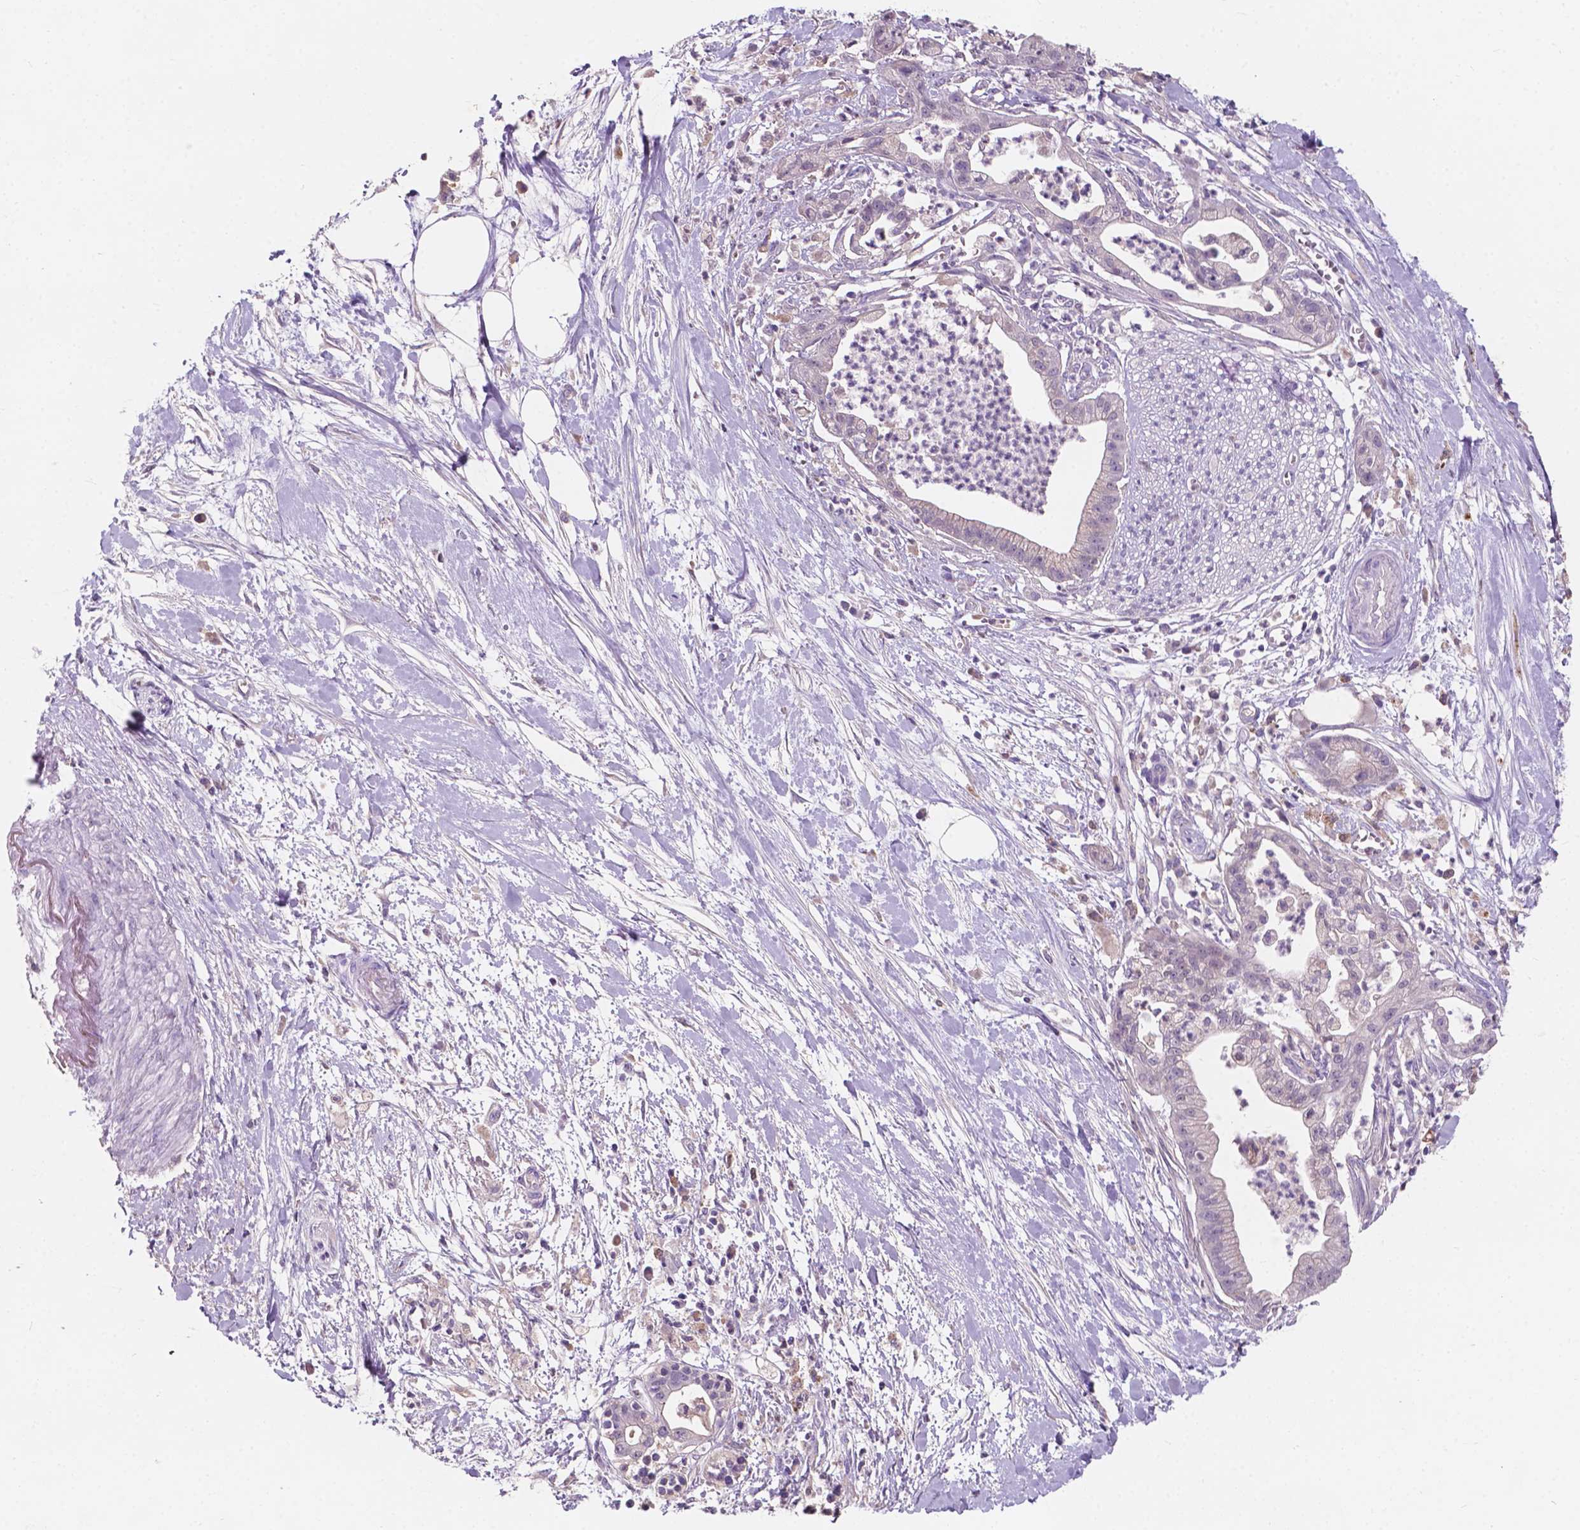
{"staining": {"intensity": "negative", "quantity": "none", "location": "none"}, "tissue": "pancreatic cancer", "cell_type": "Tumor cells", "image_type": "cancer", "snomed": [{"axis": "morphology", "description": "Normal tissue, NOS"}, {"axis": "morphology", "description": "Adenocarcinoma, NOS"}, {"axis": "topography", "description": "Lymph node"}, {"axis": "topography", "description": "Pancreas"}], "caption": "Human pancreatic adenocarcinoma stained for a protein using immunohistochemistry displays no staining in tumor cells.", "gene": "IREB2", "patient": {"sex": "female", "age": 58}}